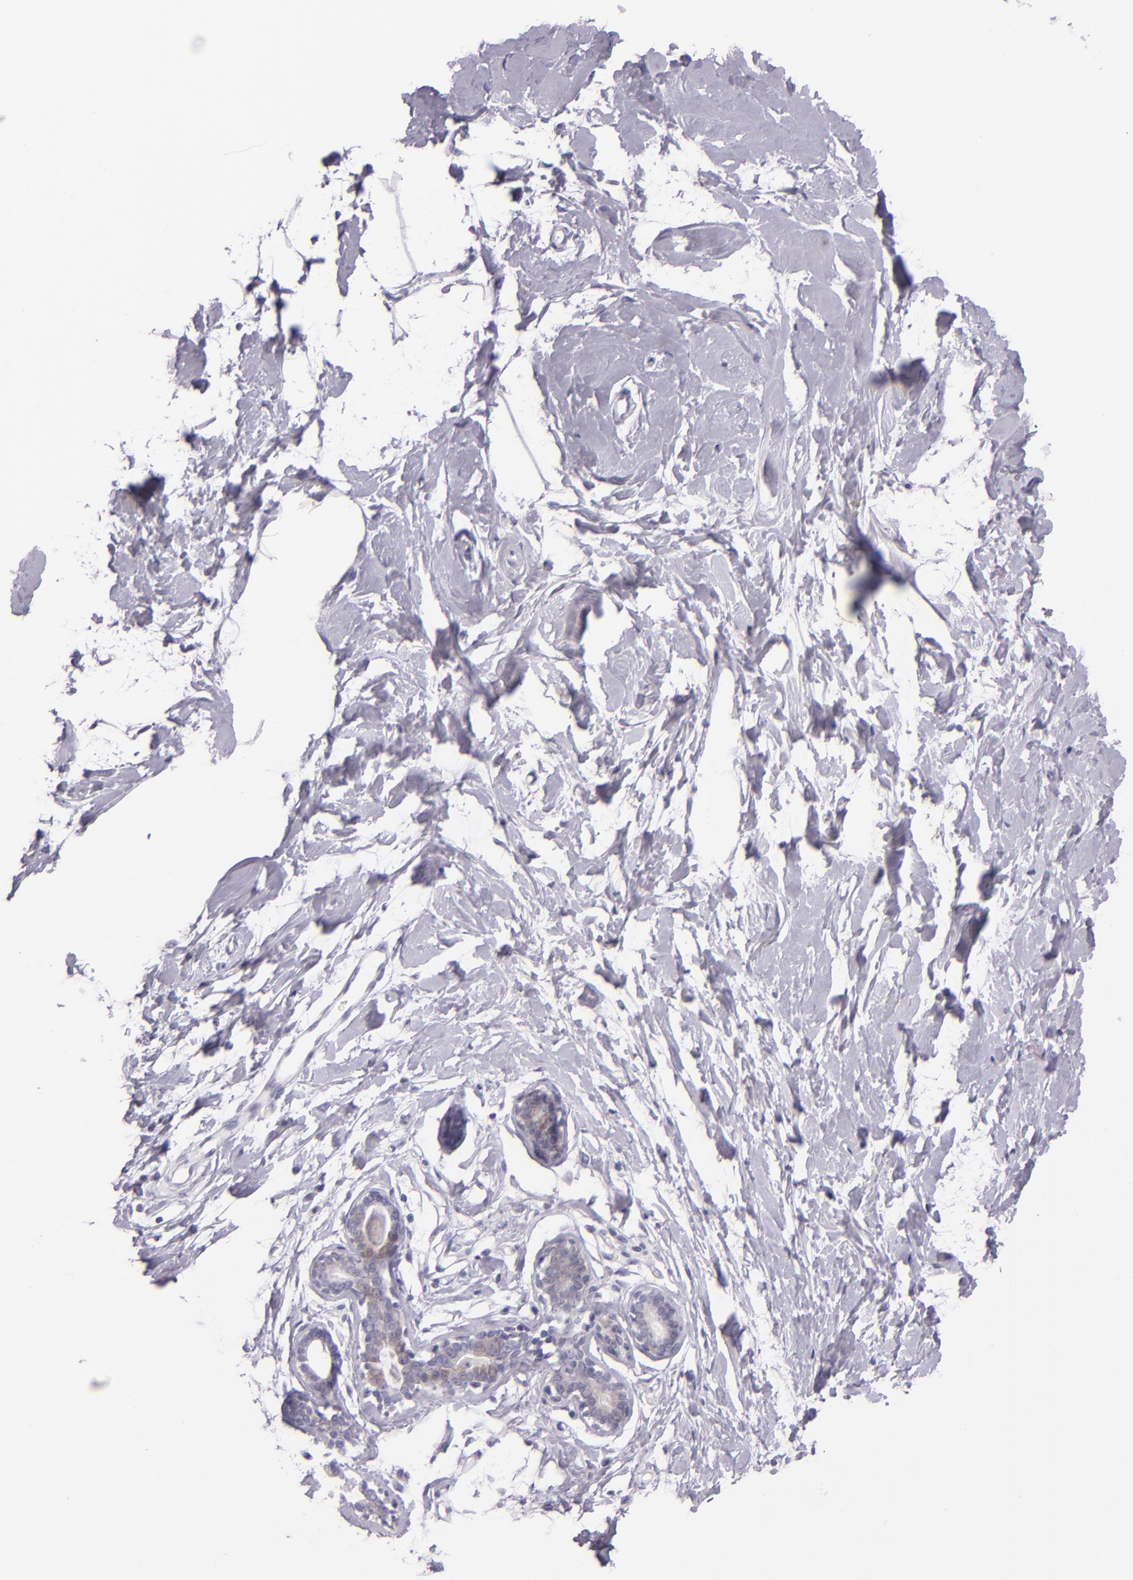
{"staining": {"intensity": "negative", "quantity": "none", "location": "none"}, "tissue": "breast", "cell_type": "Adipocytes", "image_type": "normal", "snomed": [{"axis": "morphology", "description": "Normal tissue, NOS"}, {"axis": "topography", "description": "Breast"}], "caption": "An IHC image of unremarkable breast is shown. There is no staining in adipocytes of breast. (DAB (3,3'-diaminobenzidine) immunohistochemistry (IHC), high magnification).", "gene": "HSP90AA1", "patient": {"sex": "female", "age": 23}}